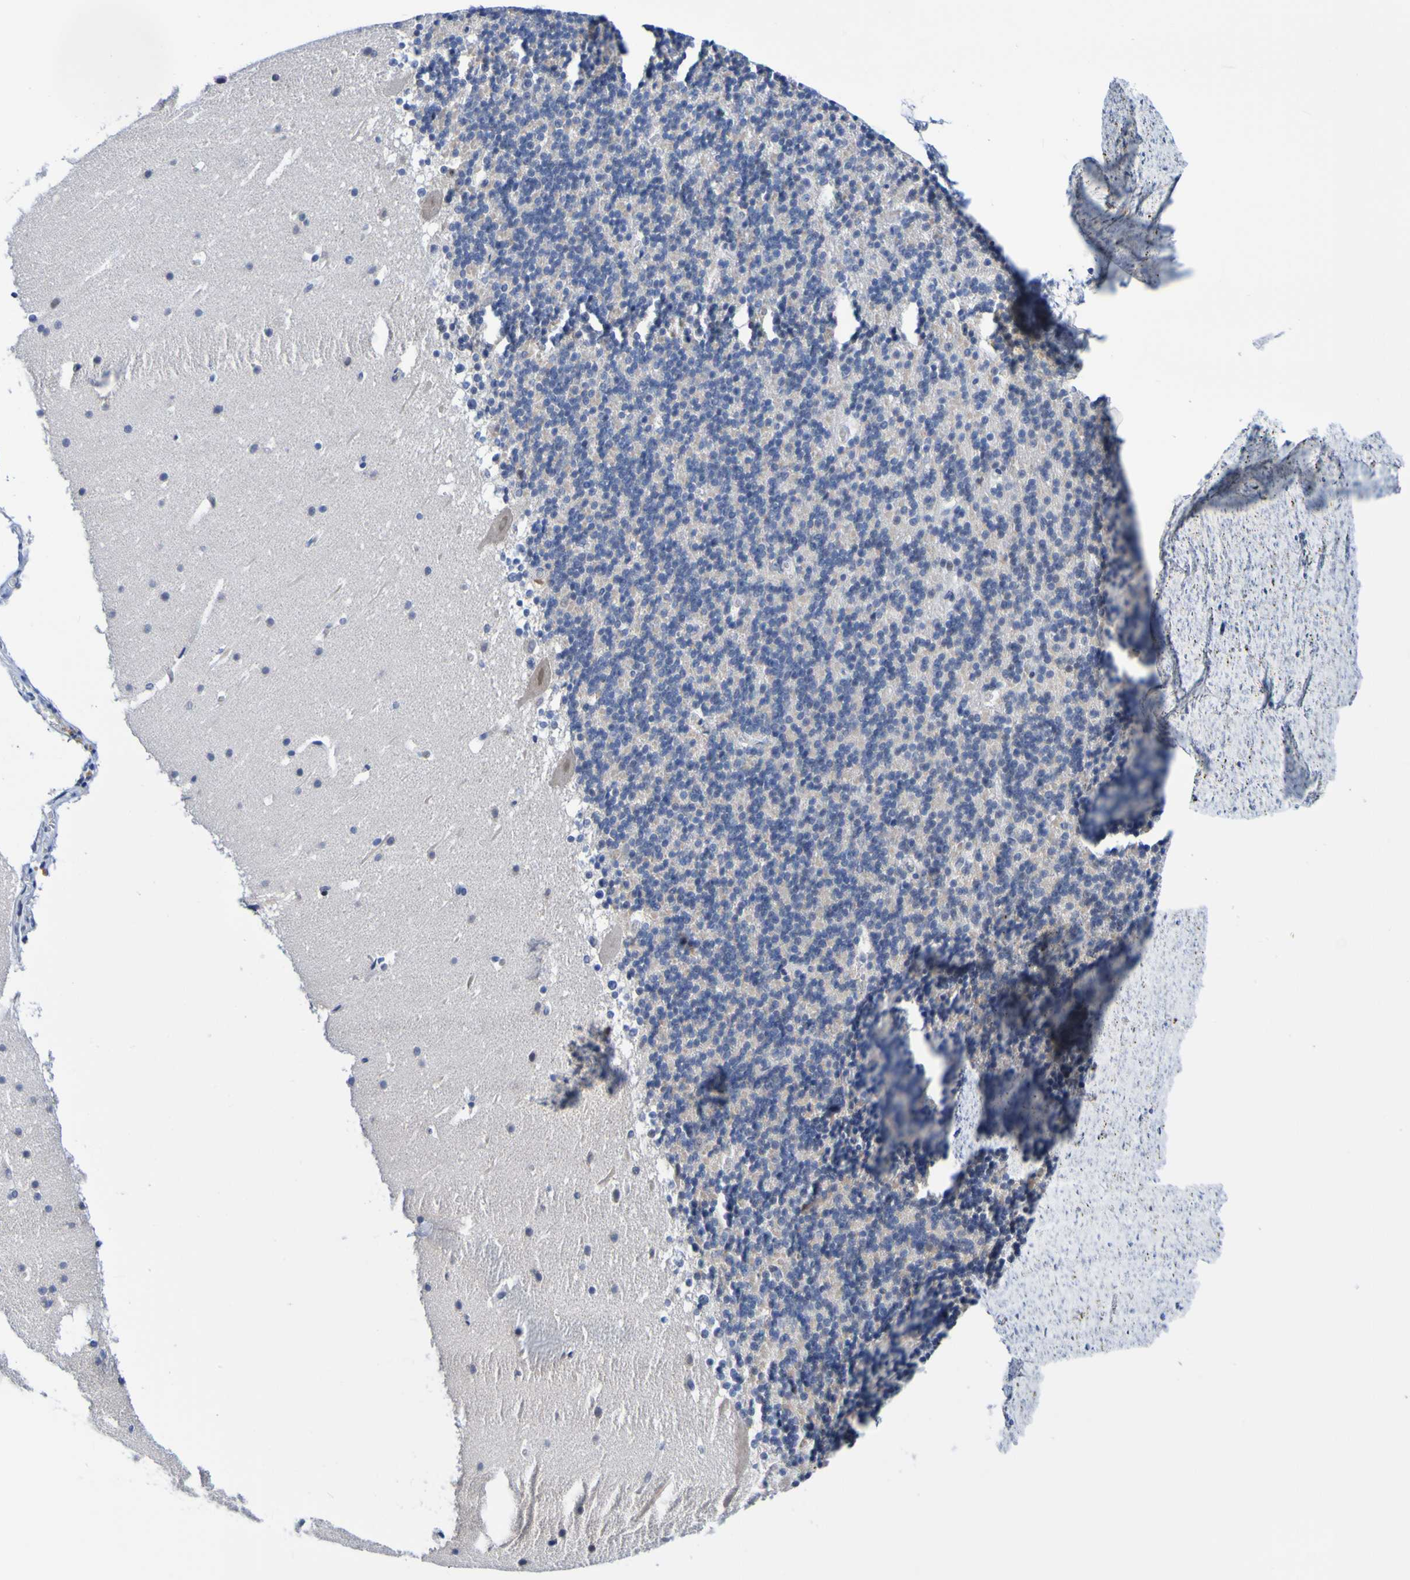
{"staining": {"intensity": "negative", "quantity": "none", "location": "none"}, "tissue": "cerebellum", "cell_type": "Cells in granular layer", "image_type": "normal", "snomed": [{"axis": "morphology", "description": "Normal tissue, NOS"}, {"axis": "topography", "description": "Cerebellum"}], "caption": "An immunohistochemistry (IHC) photomicrograph of unremarkable cerebellum is shown. There is no staining in cells in granular layer of cerebellum.", "gene": "VMA21", "patient": {"sex": "male", "age": 45}}